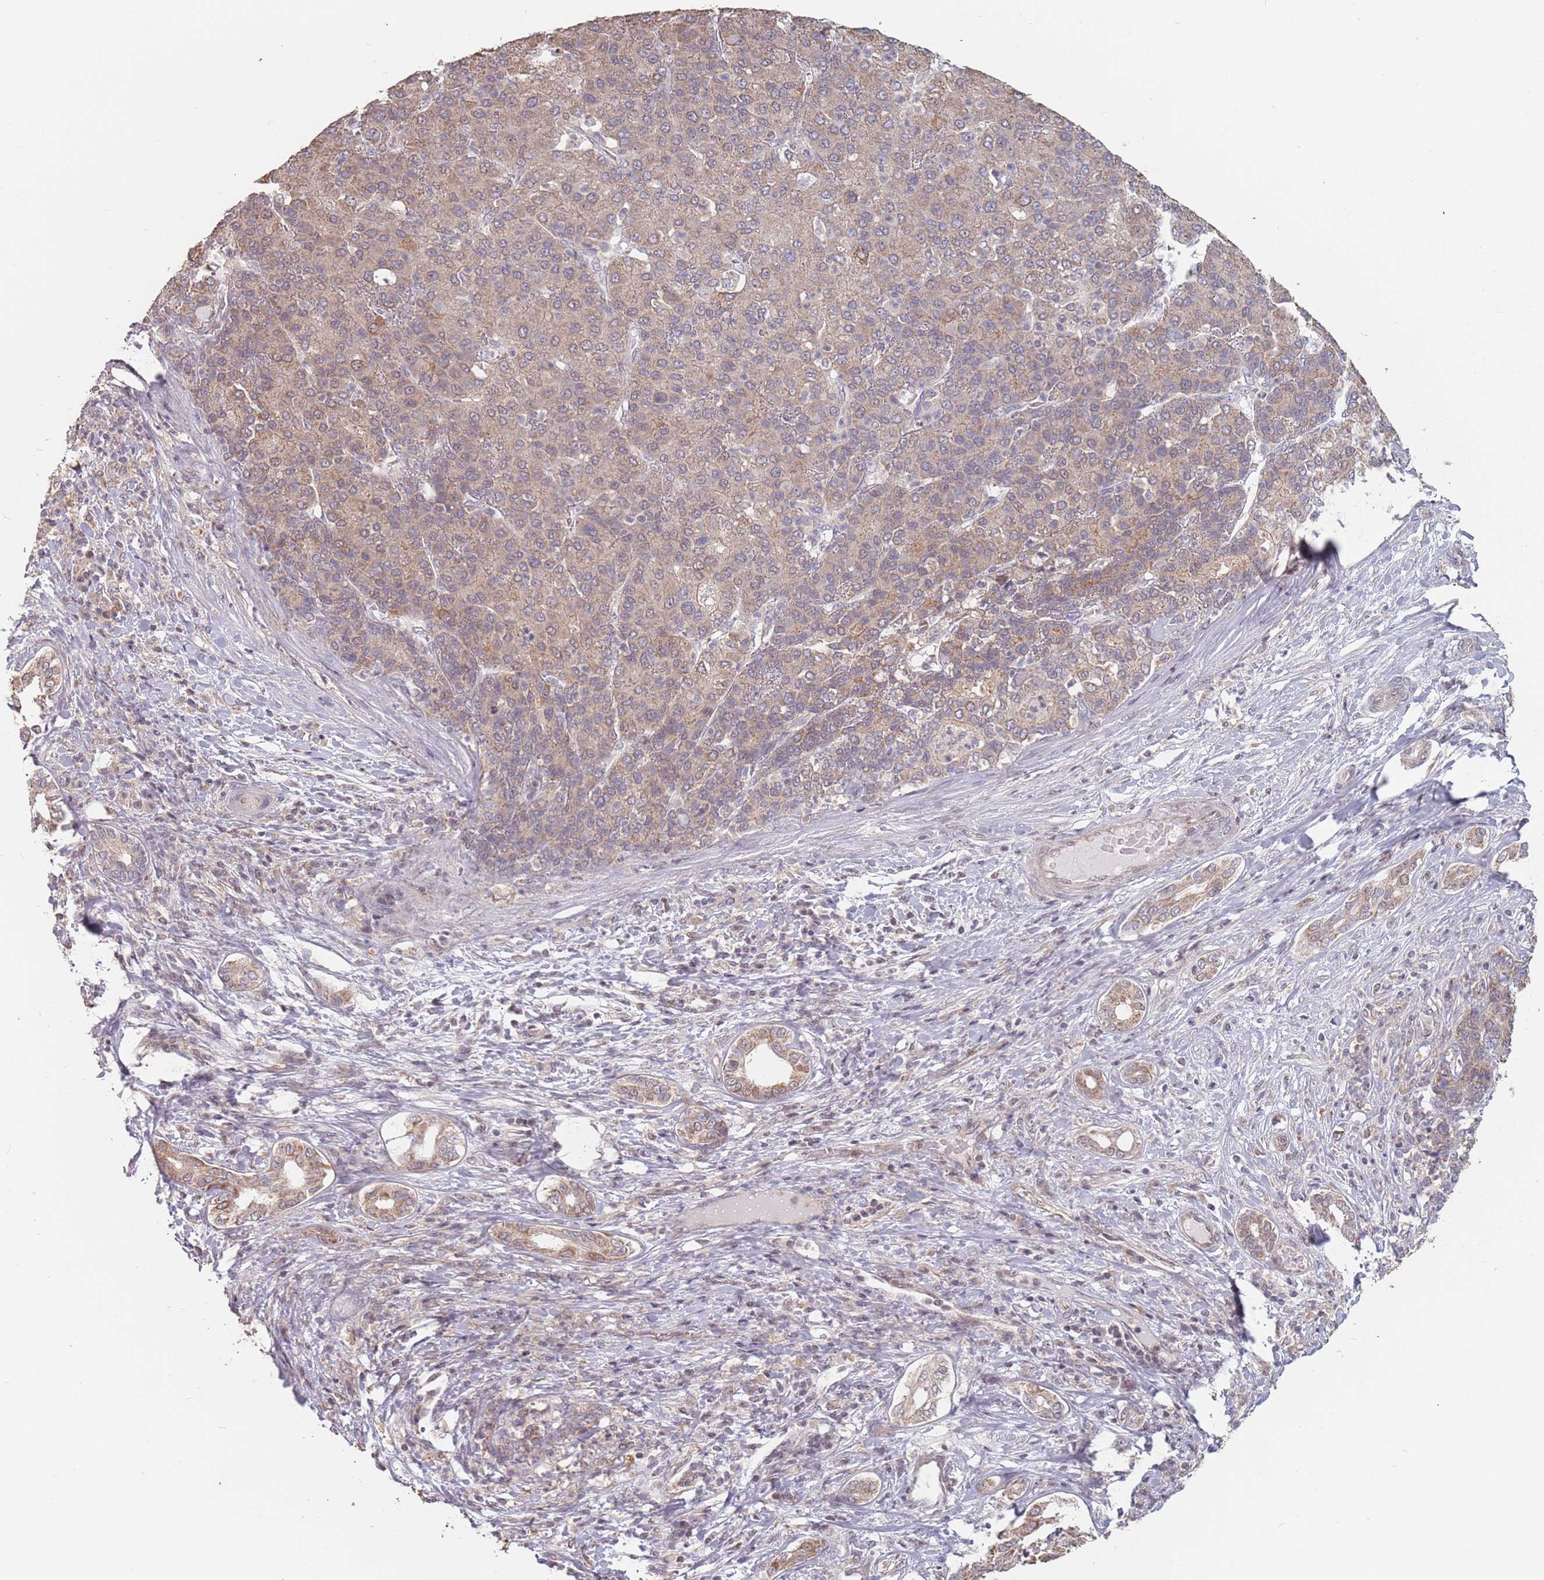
{"staining": {"intensity": "moderate", "quantity": ">75%", "location": "cytoplasmic/membranous"}, "tissue": "liver cancer", "cell_type": "Tumor cells", "image_type": "cancer", "snomed": [{"axis": "morphology", "description": "Carcinoma, Hepatocellular, NOS"}, {"axis": "topography", "description": "Liver"}], "caption": "Human liver hepatocellular carcinoma stained with a protein marker exhibits moderate staining in tumor cells.", "gene": "VPS52", "patient": {"sex": "male", "age": 65}}